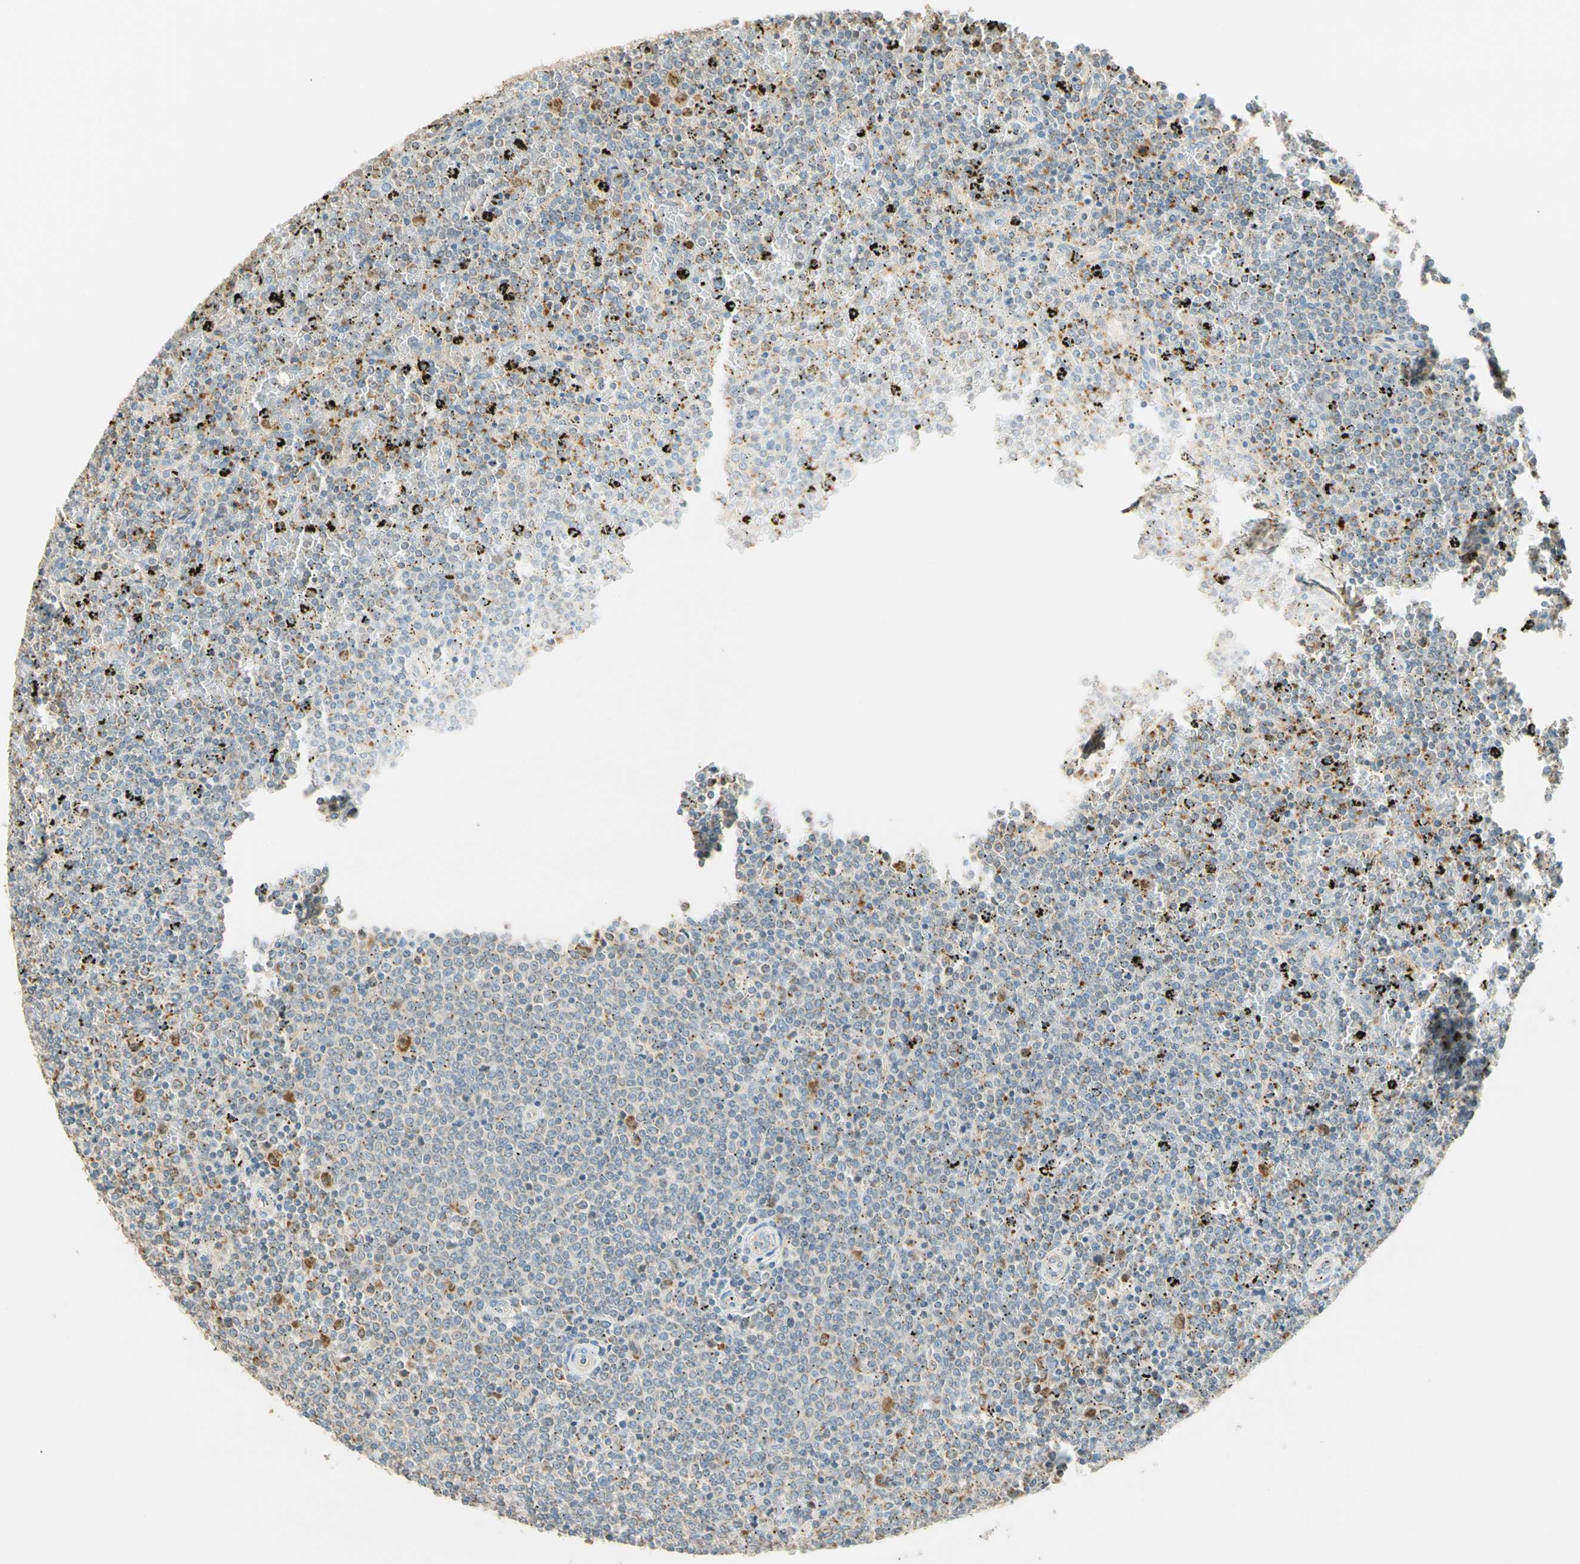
{"staining": {"intensity": "moderate", "quantity": "<25%", "location": "nuclear"}, "tissue": "lymphoma", "cell_type": "Tumor cells", "image_type": "cancer", "snomed": [{"axis": "morphology", "description": "Malignant lymphoma, non-Hodgkin's type, Low grade"}, {"axis": "topography", "description": "Spleen"}], "caption": "Immunohistochemistry staining of lymphoma, which demonstrates low levels of moderate nuclear staining in about <25% of tumor cells indicating moderate nuclear protein staining. The staining was performed using DAB (3,3'-diaminobenzidine) (brown) for protein detection and nuclei were counterstained in hematoxylin (blue).", "gene": "RAD18", "patient": {"sex": "female", "age": 77}}